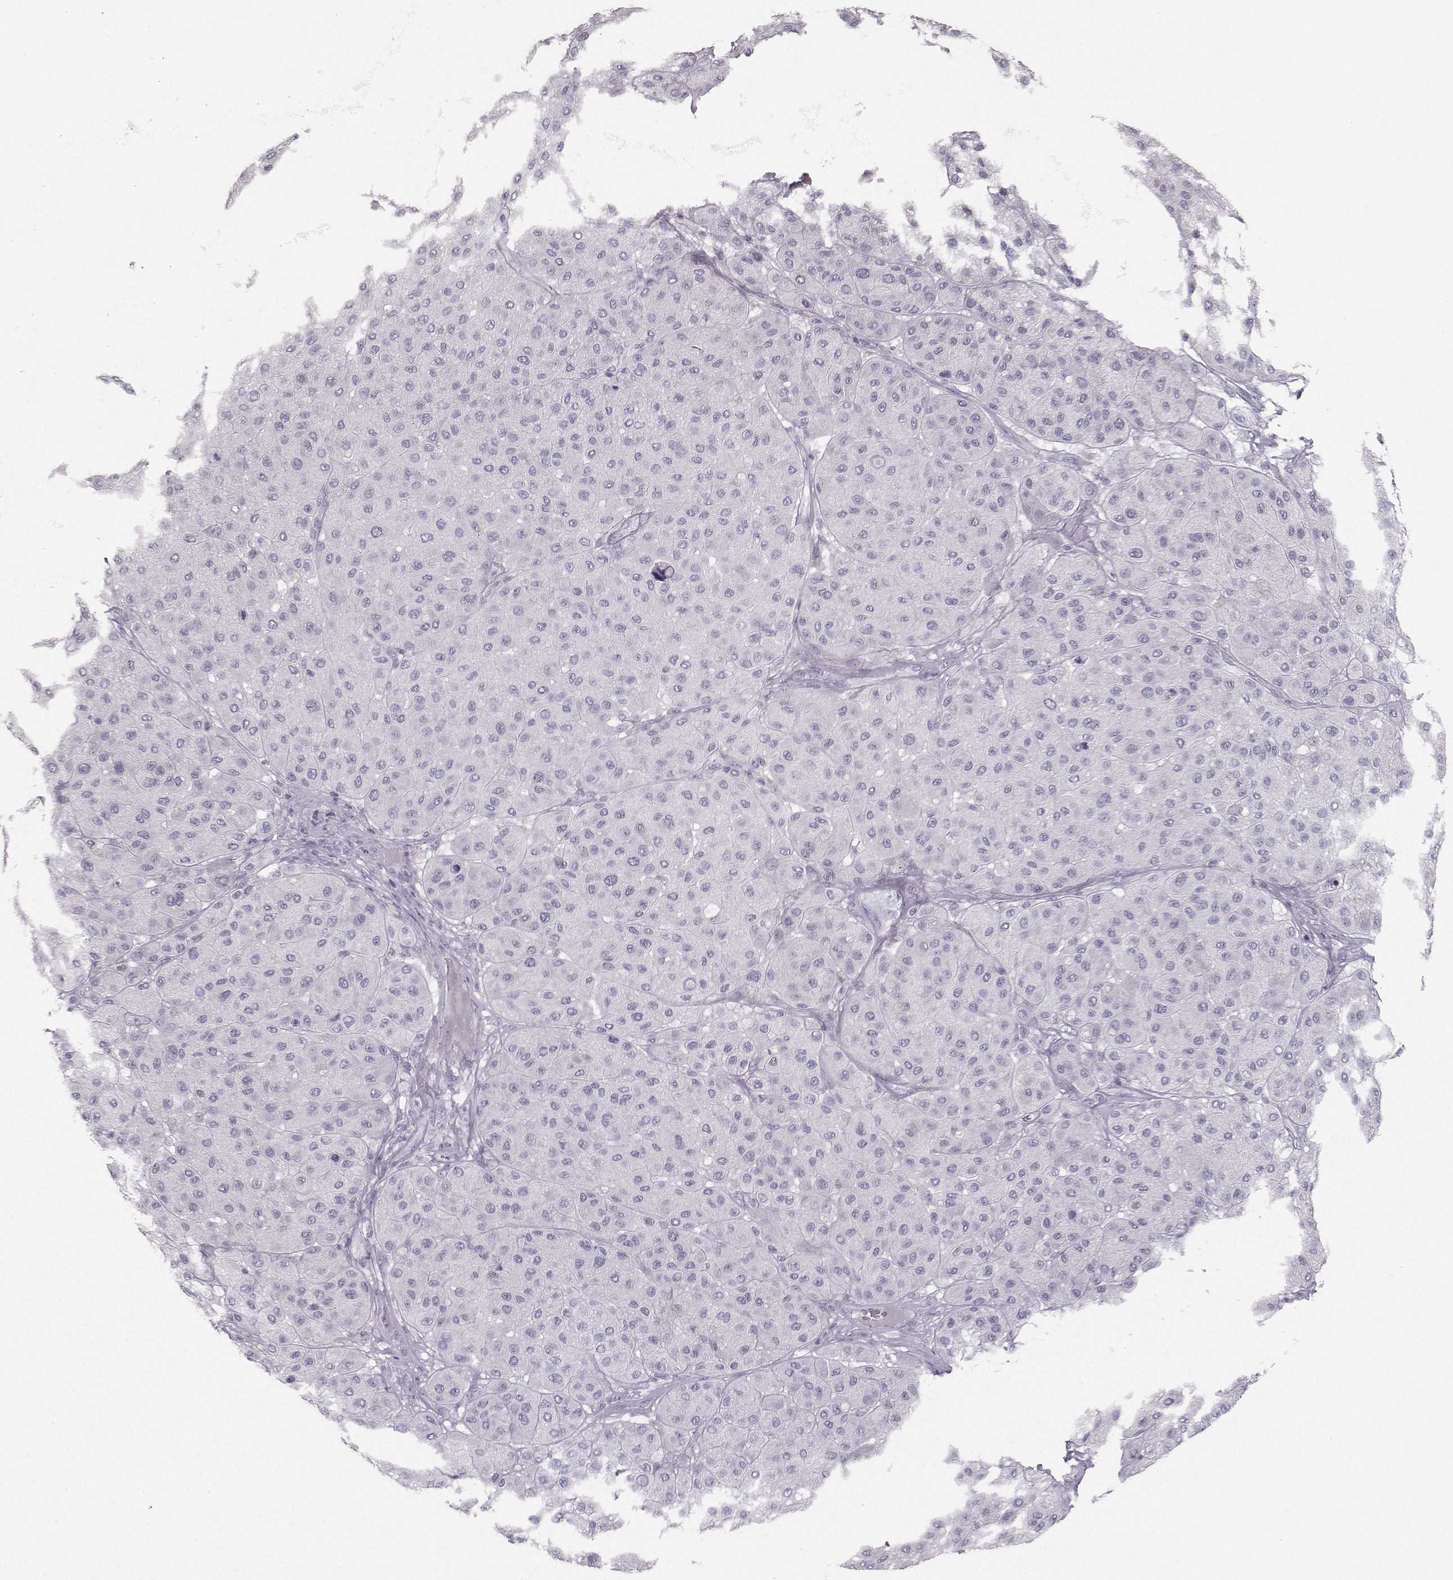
{"staining": {"intensity": "negative", "quantity": "none", "location": "none"}, "tissue": "melanoma", "cell_type": "Tumor cells", "image_type": "cancer", "snomed": [{"axis": "morphology", "description": "Malignant melanoma, Metastatic site"}, {"axis": "topography", "description": "Smooth muscle"}], "caption": "This image is of melanoma stained with immunohistochemistry to label a protein in brown with the nuclei are counter-stained blue. There is no expression in tumor cells.", "gene": "CASR", "patient": {"sex": "male", "age": 41}}